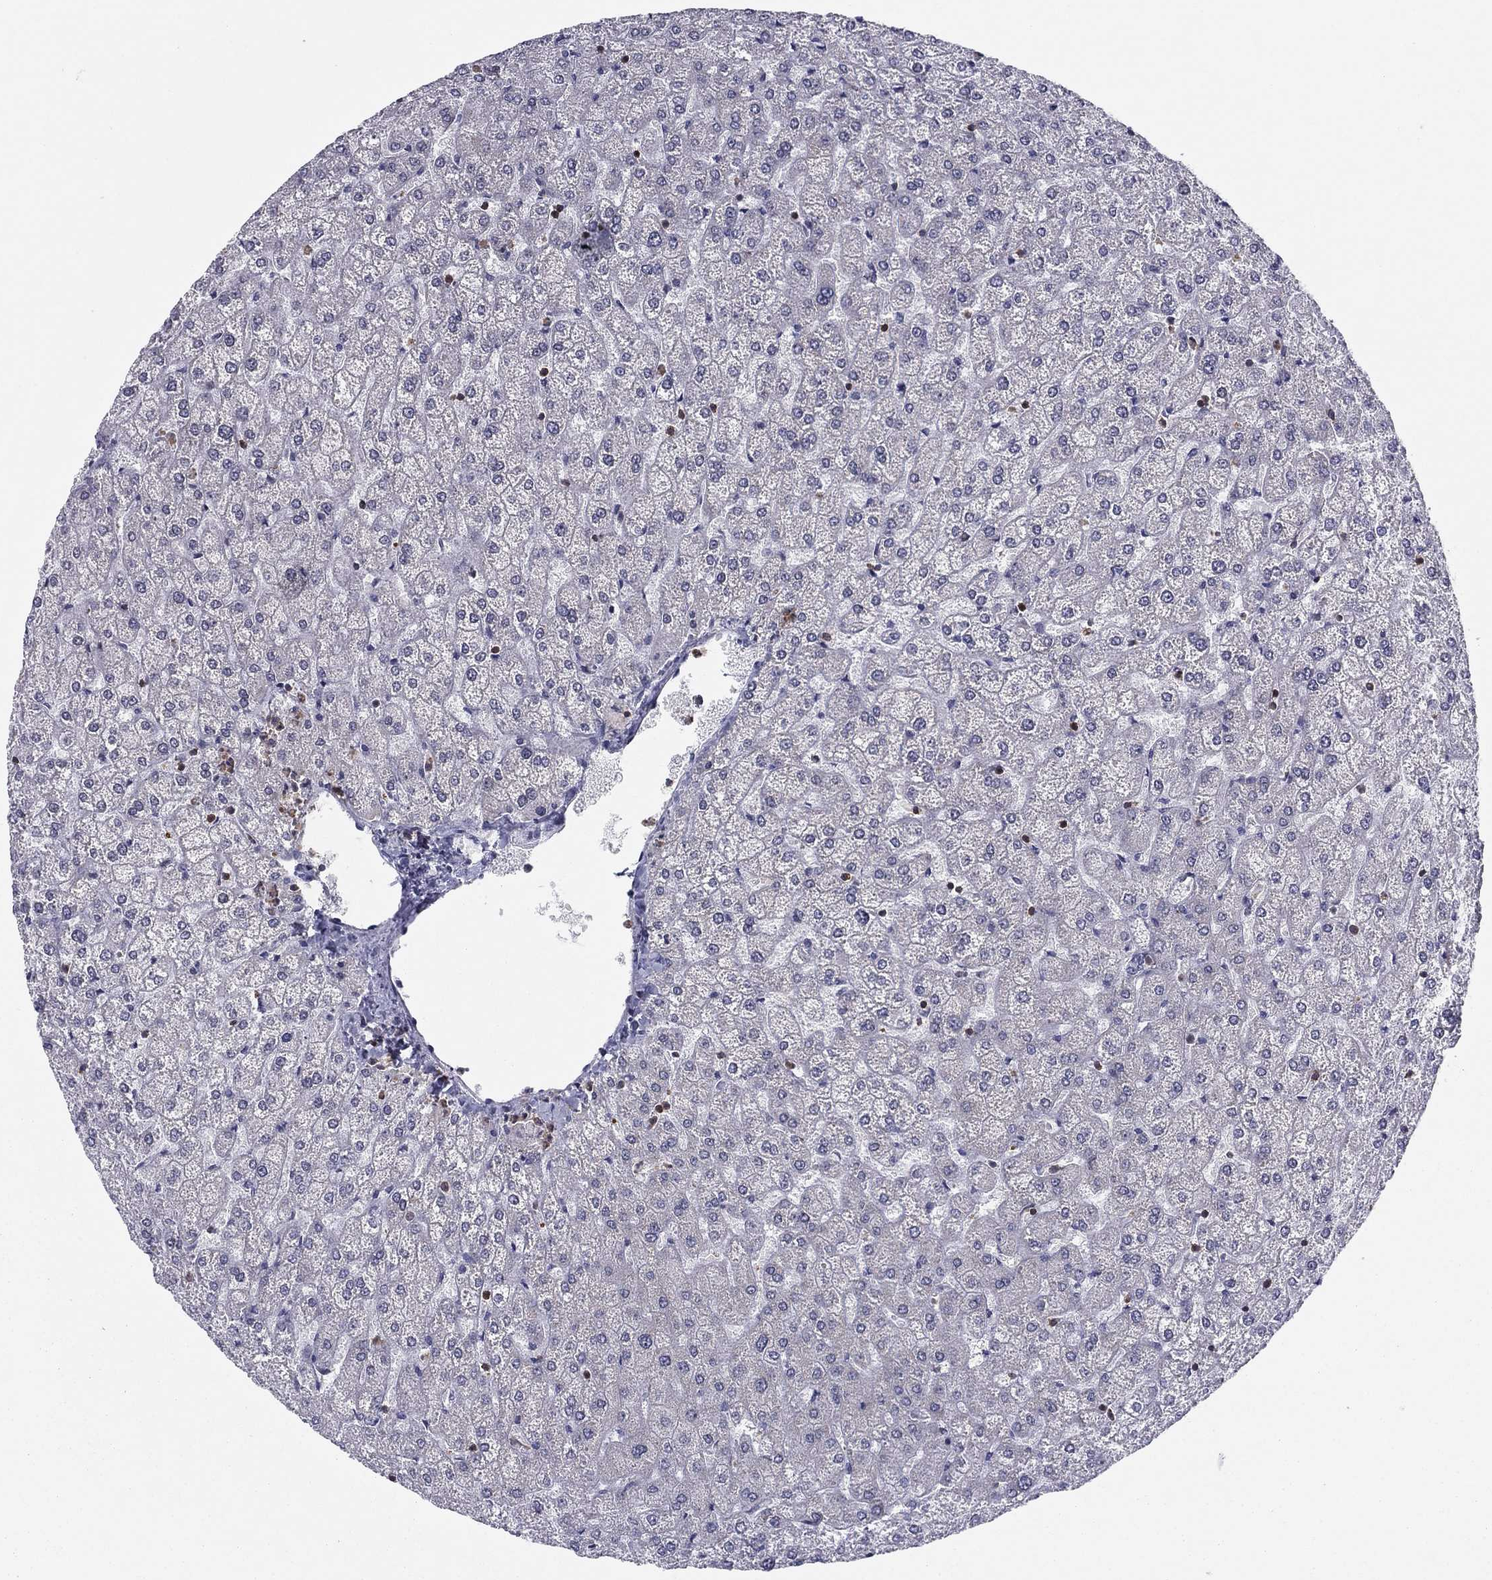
{"staining": {"intensity": "negative", "quantity": "none", "location": "none"}, "tissue": "liver", "cell_type": "Cholangiocytes", "image_type": "normal", "snomed": [{"axis": "morphology", "description": "Normal tissue, NOS"}, {"axis": "topography", "description": "Liver"}], "caption": "A high-resolution image shows IHC staining of benign liver, which exhibits no significant expression in cholangiocytes. (DAB (3,3'-diaminobenzidine) IHC with hematoxylin counter stain).", "gene": "ARHGAP27", "patient": {"sex": "female", "age": 32}}